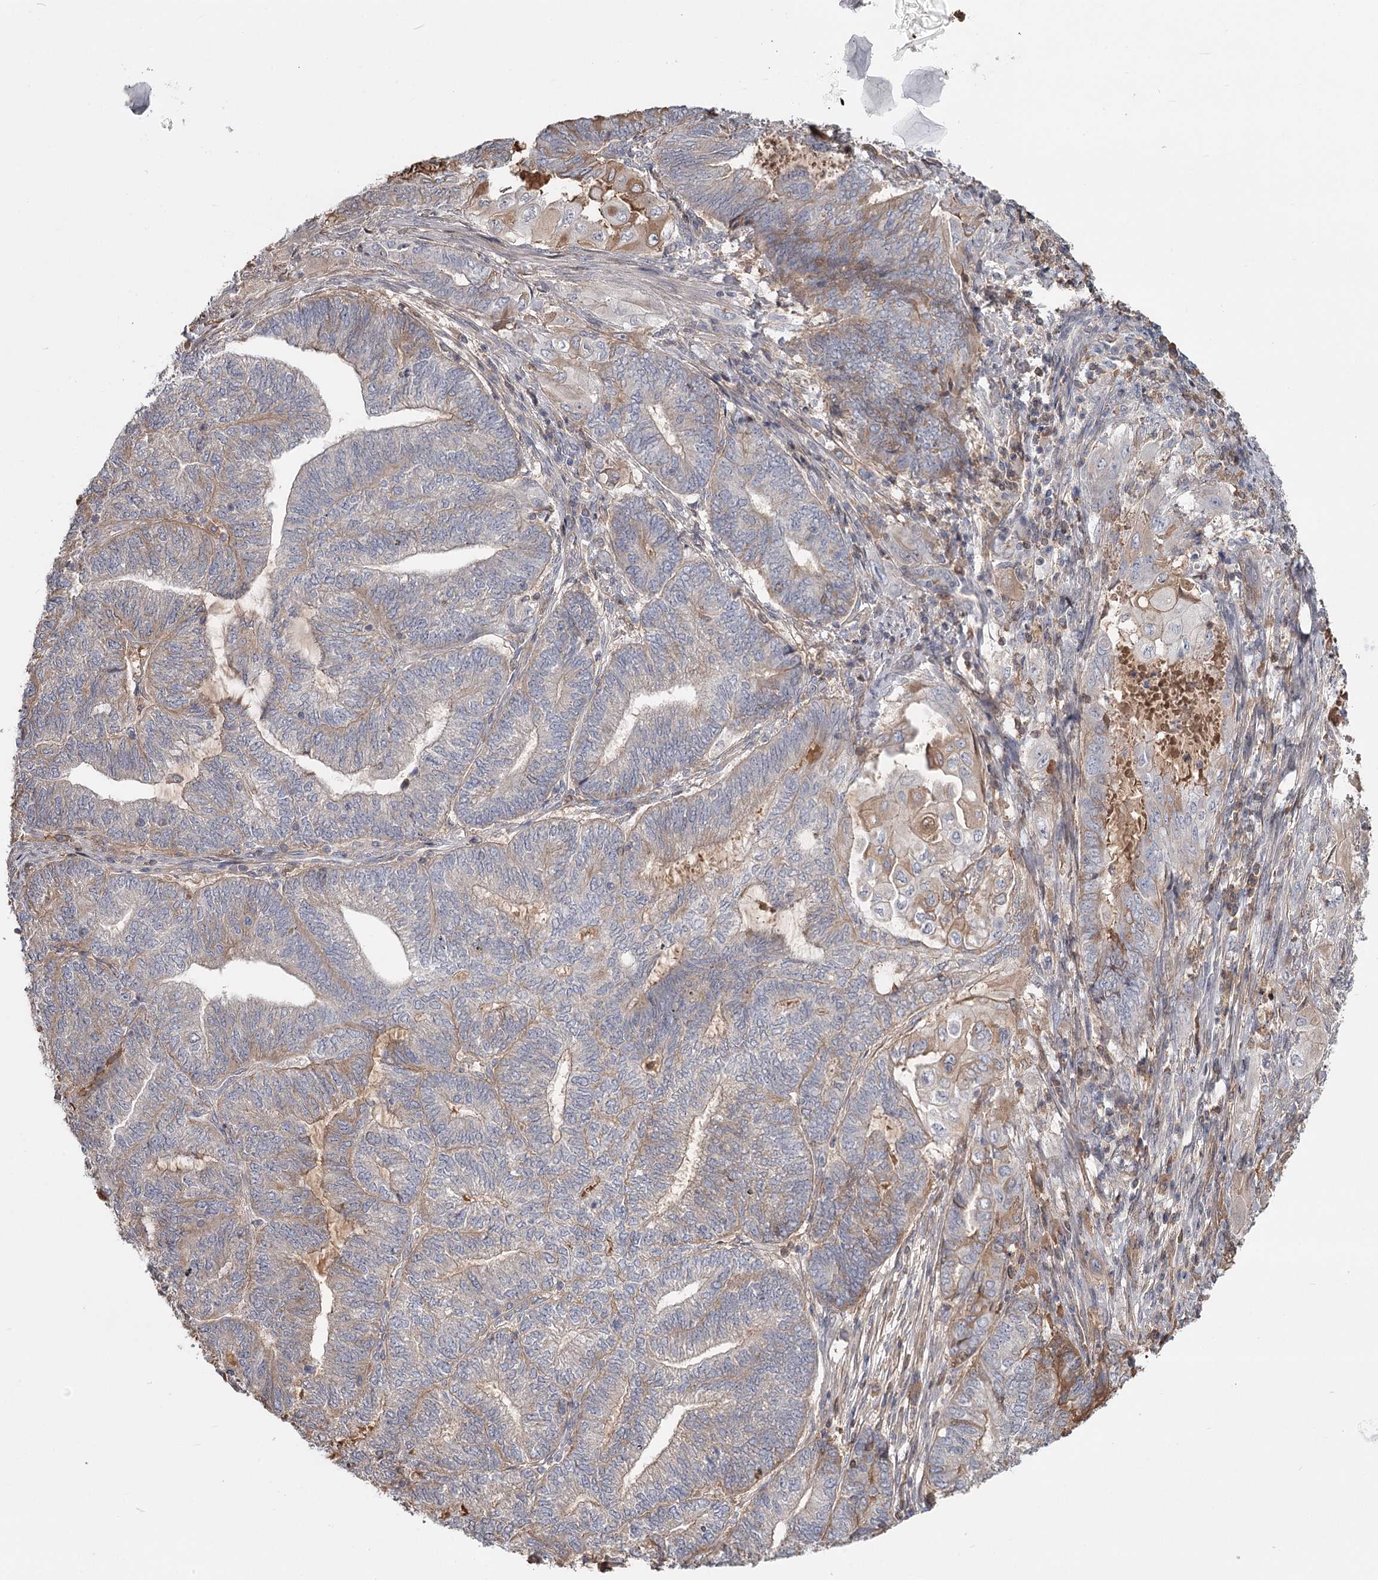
{"staining": {"intensity": "moderate", "quantity": "<25%", "location": "cytoplasmic/membranous"}, "tissue": "endometrial cancer", "cell_type": "Tumor cells", "image_type": "cancer", "snomed": [{"axis": "morphology", "description": "Adenocarcinoma, NOS"}, {"axis": "topography", "description": "Uterus"}, {"axis": "topography", "description": "Endometrium"}], "caption": "Moderate cytoplasmic/membranous protein expression is seen in about <25% of tumor cells in endometrial adenocarcinoma.", "gene": "DHRS9", "patient": {"sex": "female", "age": 70}}